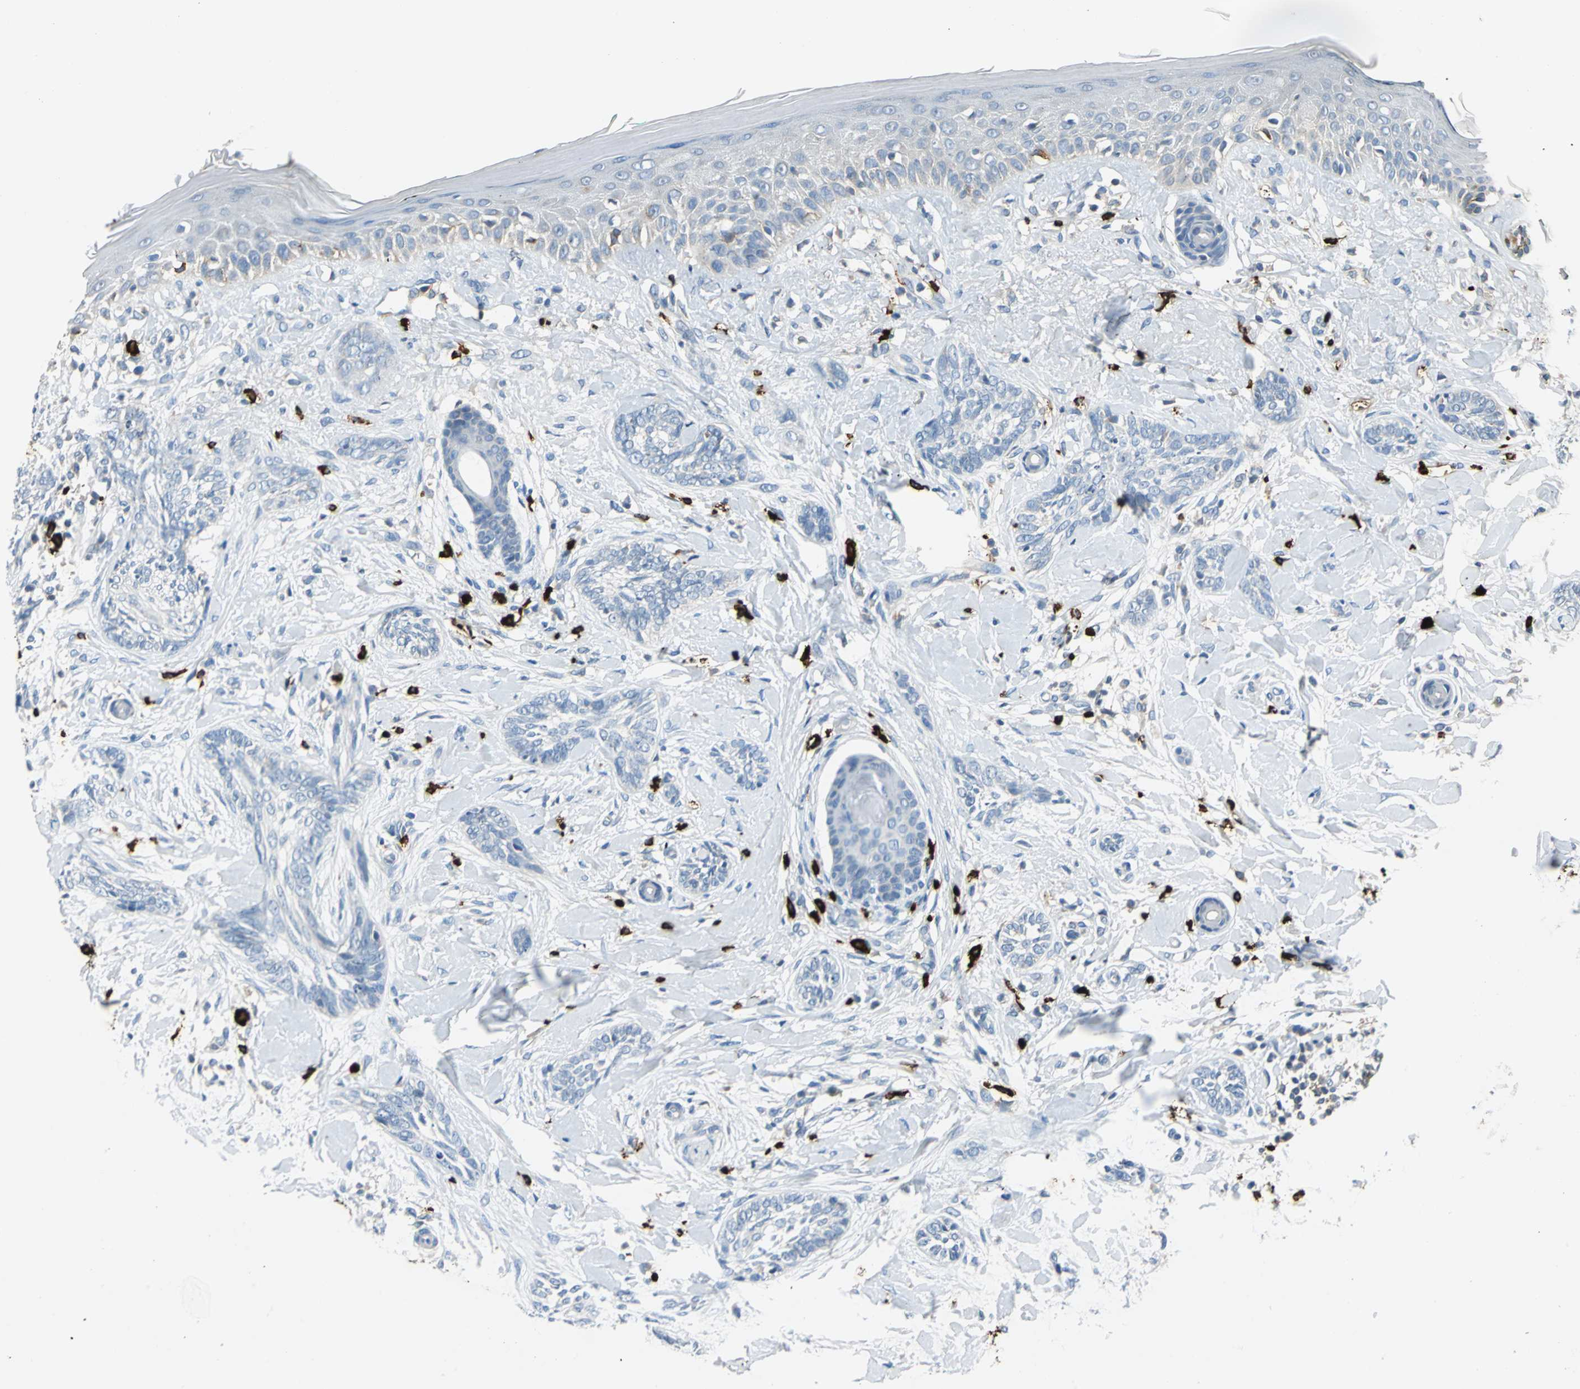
{"staining": {"intensity": "negative", "quantity": "none", "location": "none"}, "tissue": "skin cancer", "cell_type": "Tumor cells", "image_type": "cancer", "snomed": [{"axis": "morphology", "description": "Basal cell carcinoma"}, {"axis": "topography", "description": "Skin"}], "caption": "Tumor cells are negative for brown protein staining in basal cell carcinoma (skin). Nuclei are stained in blue.", "gene": "CPA3", "patient": {"sex": "female", "age": 58}}